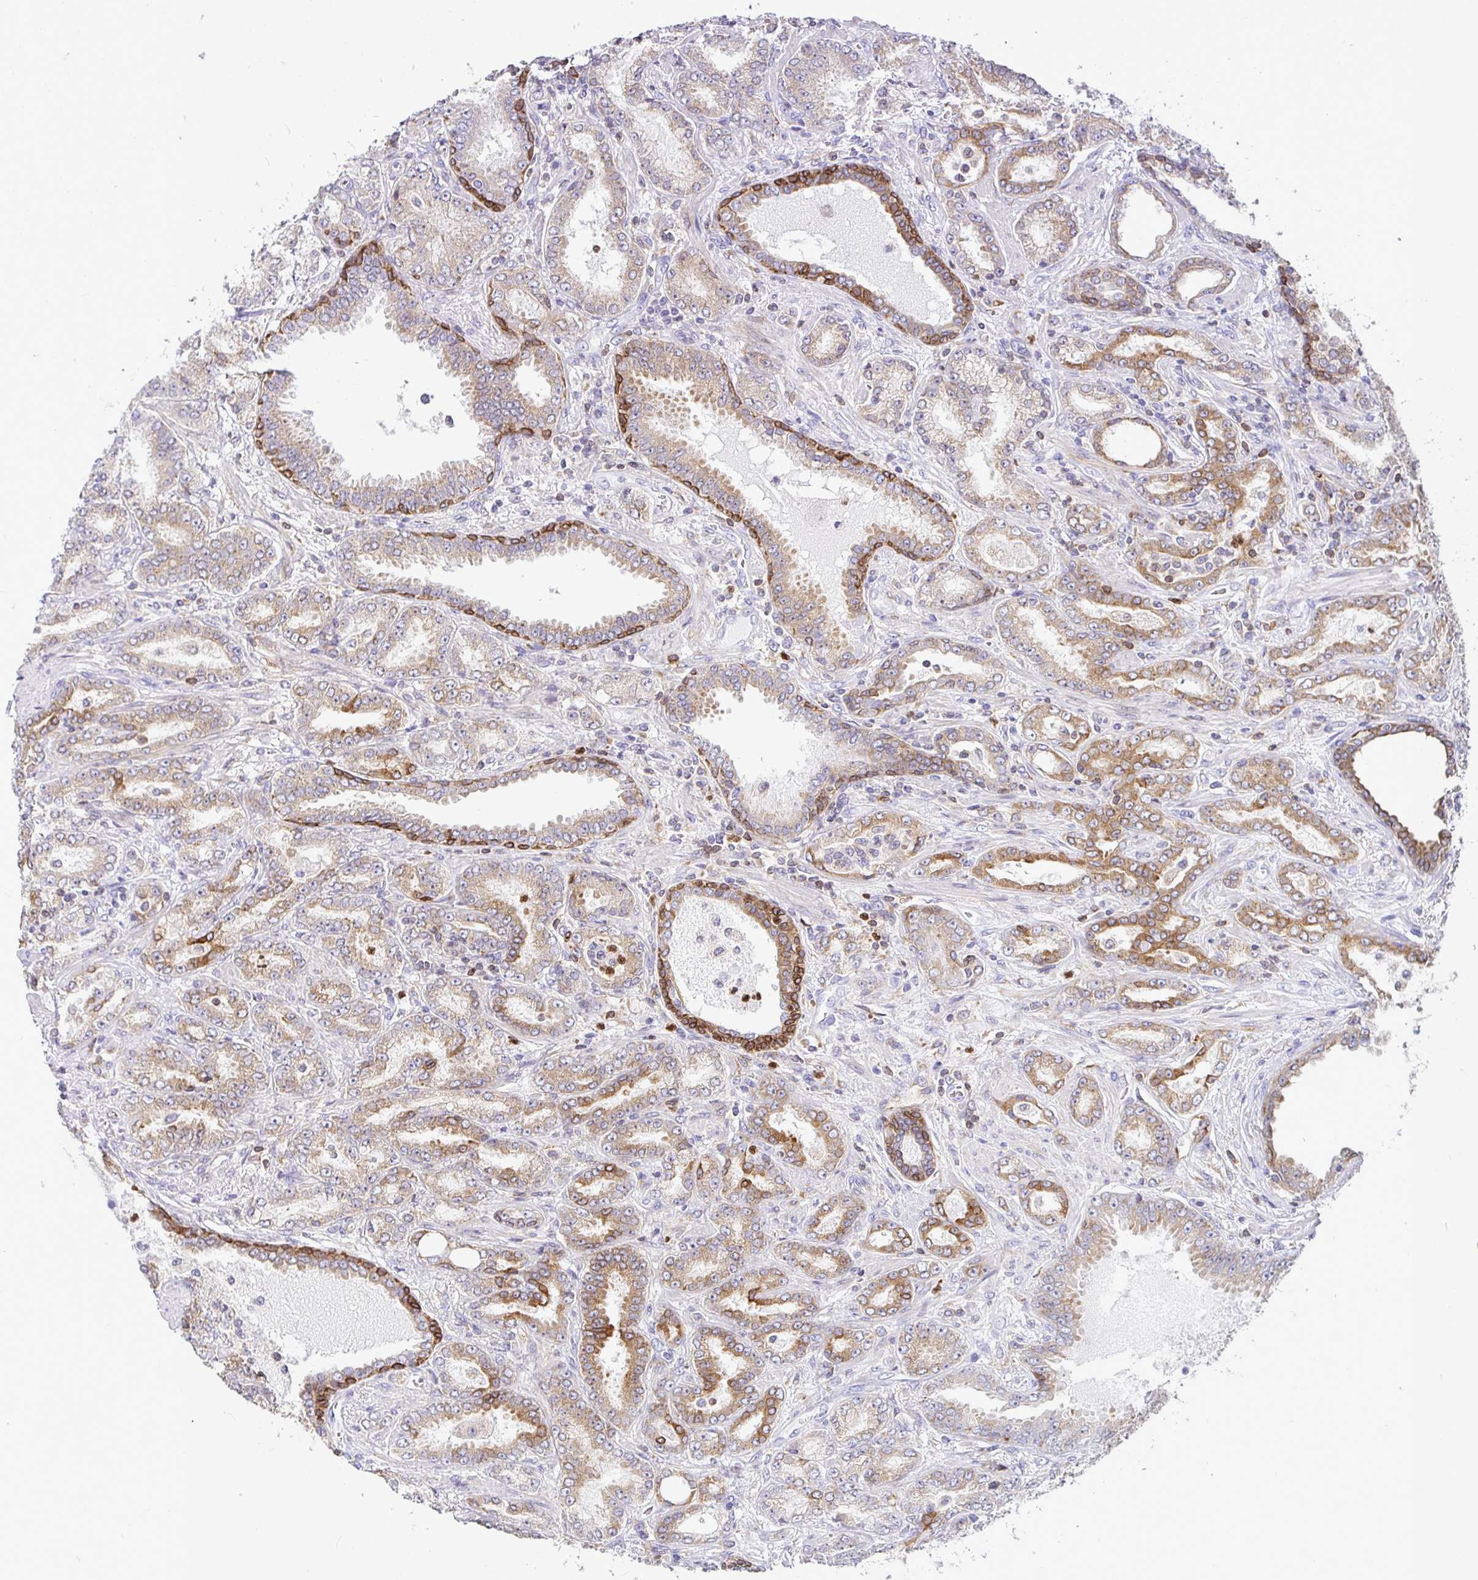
{"staining": {"intensity": "moderate", "quantity": ">75%", "location": "cytoplasmic/membranous"}, "tissue": "prostate cancer", "cell_type": "Tumor cells", "image_type": "cancer", "snomed": [{"axis": "morphology", "description": "Adenocarcinoma, High grade"}, {"axis": "topography", "description": "Prostate"}], "caption": "IHC staining of high-grade adenocarcinoma (prostate), which displays medium levels of moderate cytoplasmic/membranous expression in about >75% of tumor cells indicating moderate cytoplasmic/membranous protein expression. The staining was performed using DAB (brown) for protein detection and nuclei were counterstained in hematoxylin (blue).", "gene": "TP53I11", "patient": {"sex": "male", "age": 72}}